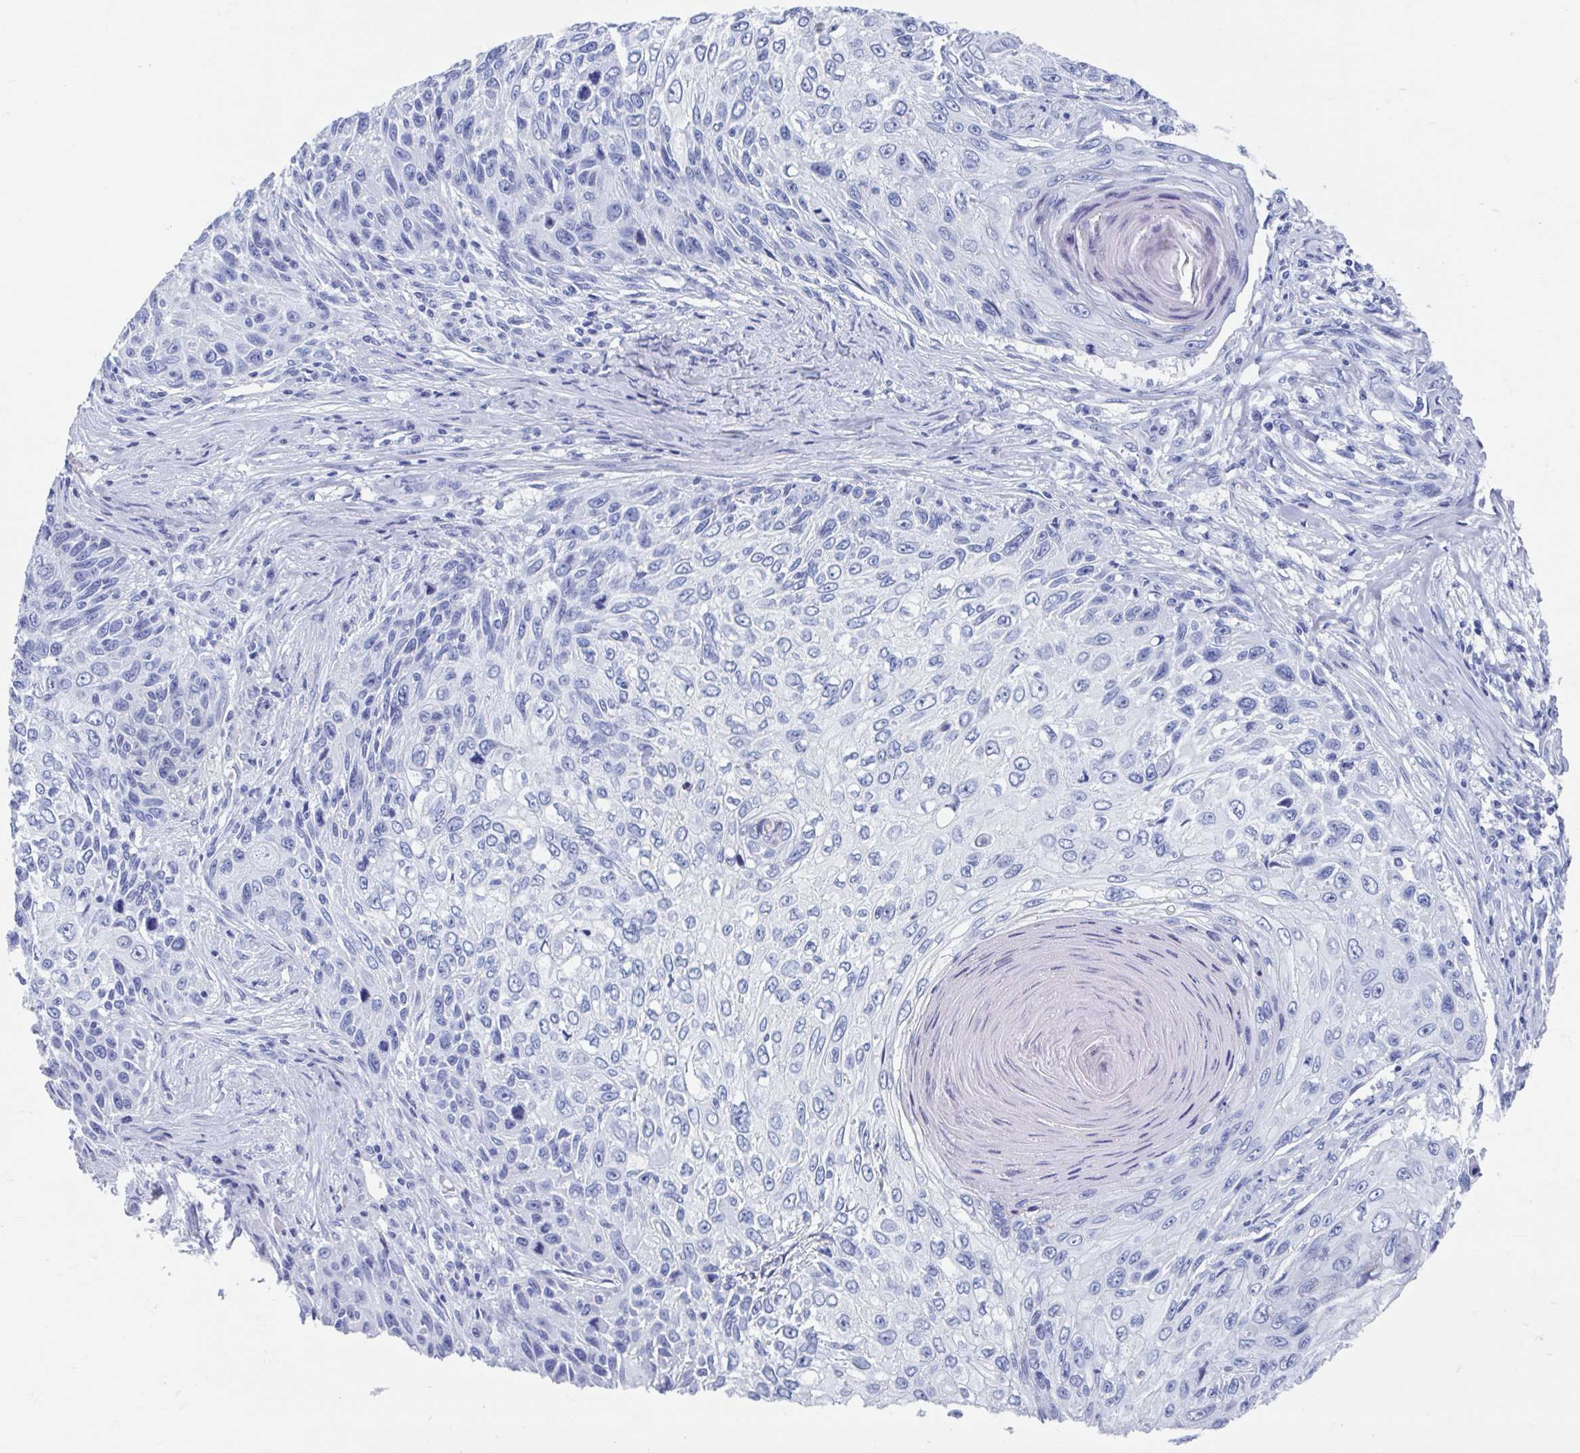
{"staining": {"intensity": "negative", "quantity": "none", "location": "none"}, "tissue": "skin cancer", "cell_type": "Tumor cells", "image_type": "cancer", "snomed": [{"axis": "morphology", "description": "Squamous cell carcinoma, NOS"}, {"axis": "topography", "description": "Skin"}], "caption": "Protein analysis of skin squamous cell carcinoma shows no significant expression in tumor cells.", "gene": "C10orf53", "patient": {"sex": "male", "age": 92}}